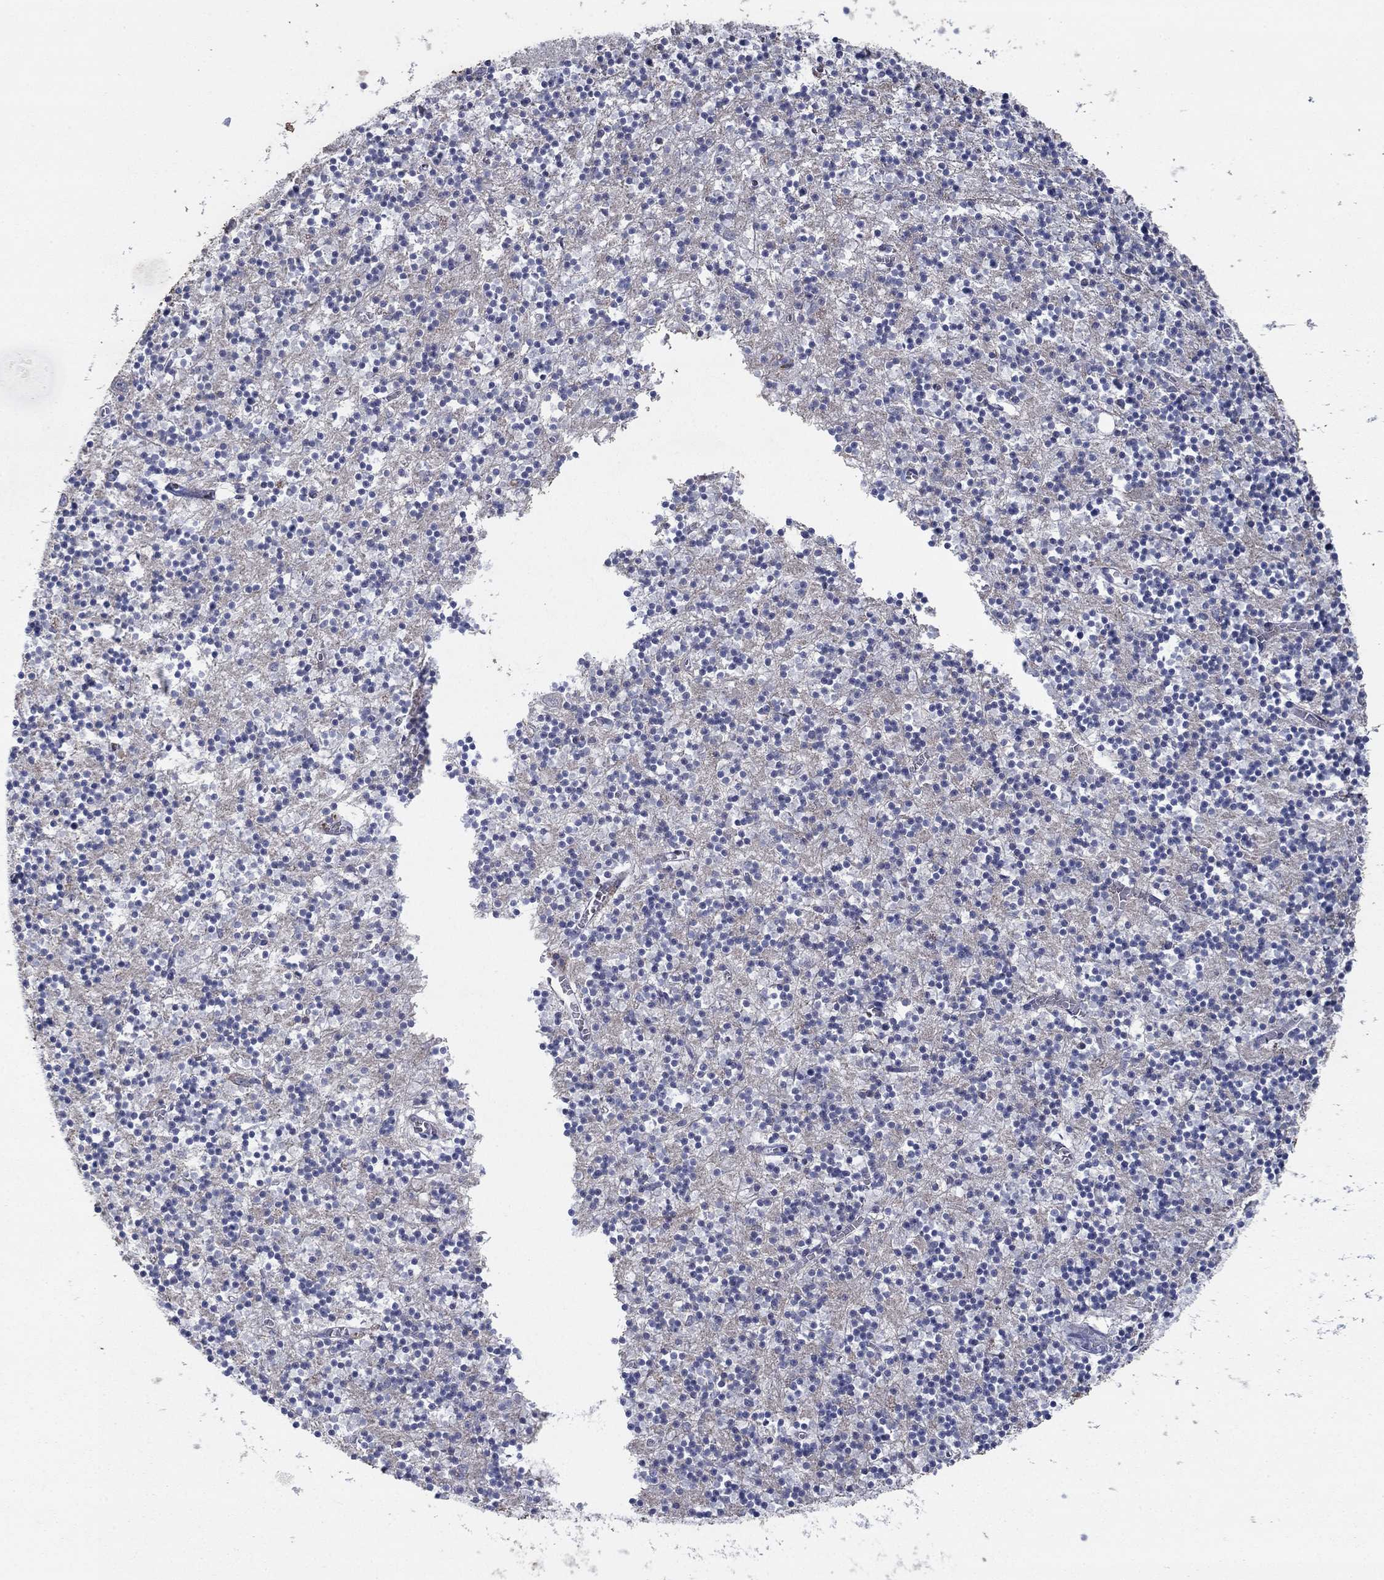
{"staining": {"intensity": "negative", "quantity": "none", "location": "none"}, "tissue": "cerebellum", "cell_type": "Cells in granular layer", "image_type": "normal", "snomed": [{"axis": "morphology", "description": "Normal tissue, NOS"}, {"axis": "topography", "description": "Cerebellum"}], "caption": "High power microscopy histopathology image of an IHC histopathology image of benign cerebellum, revealing no significant positivity in cells in granular layer.", "gene": "SDC1", "patient": {"sex": "female", "age": 64}}